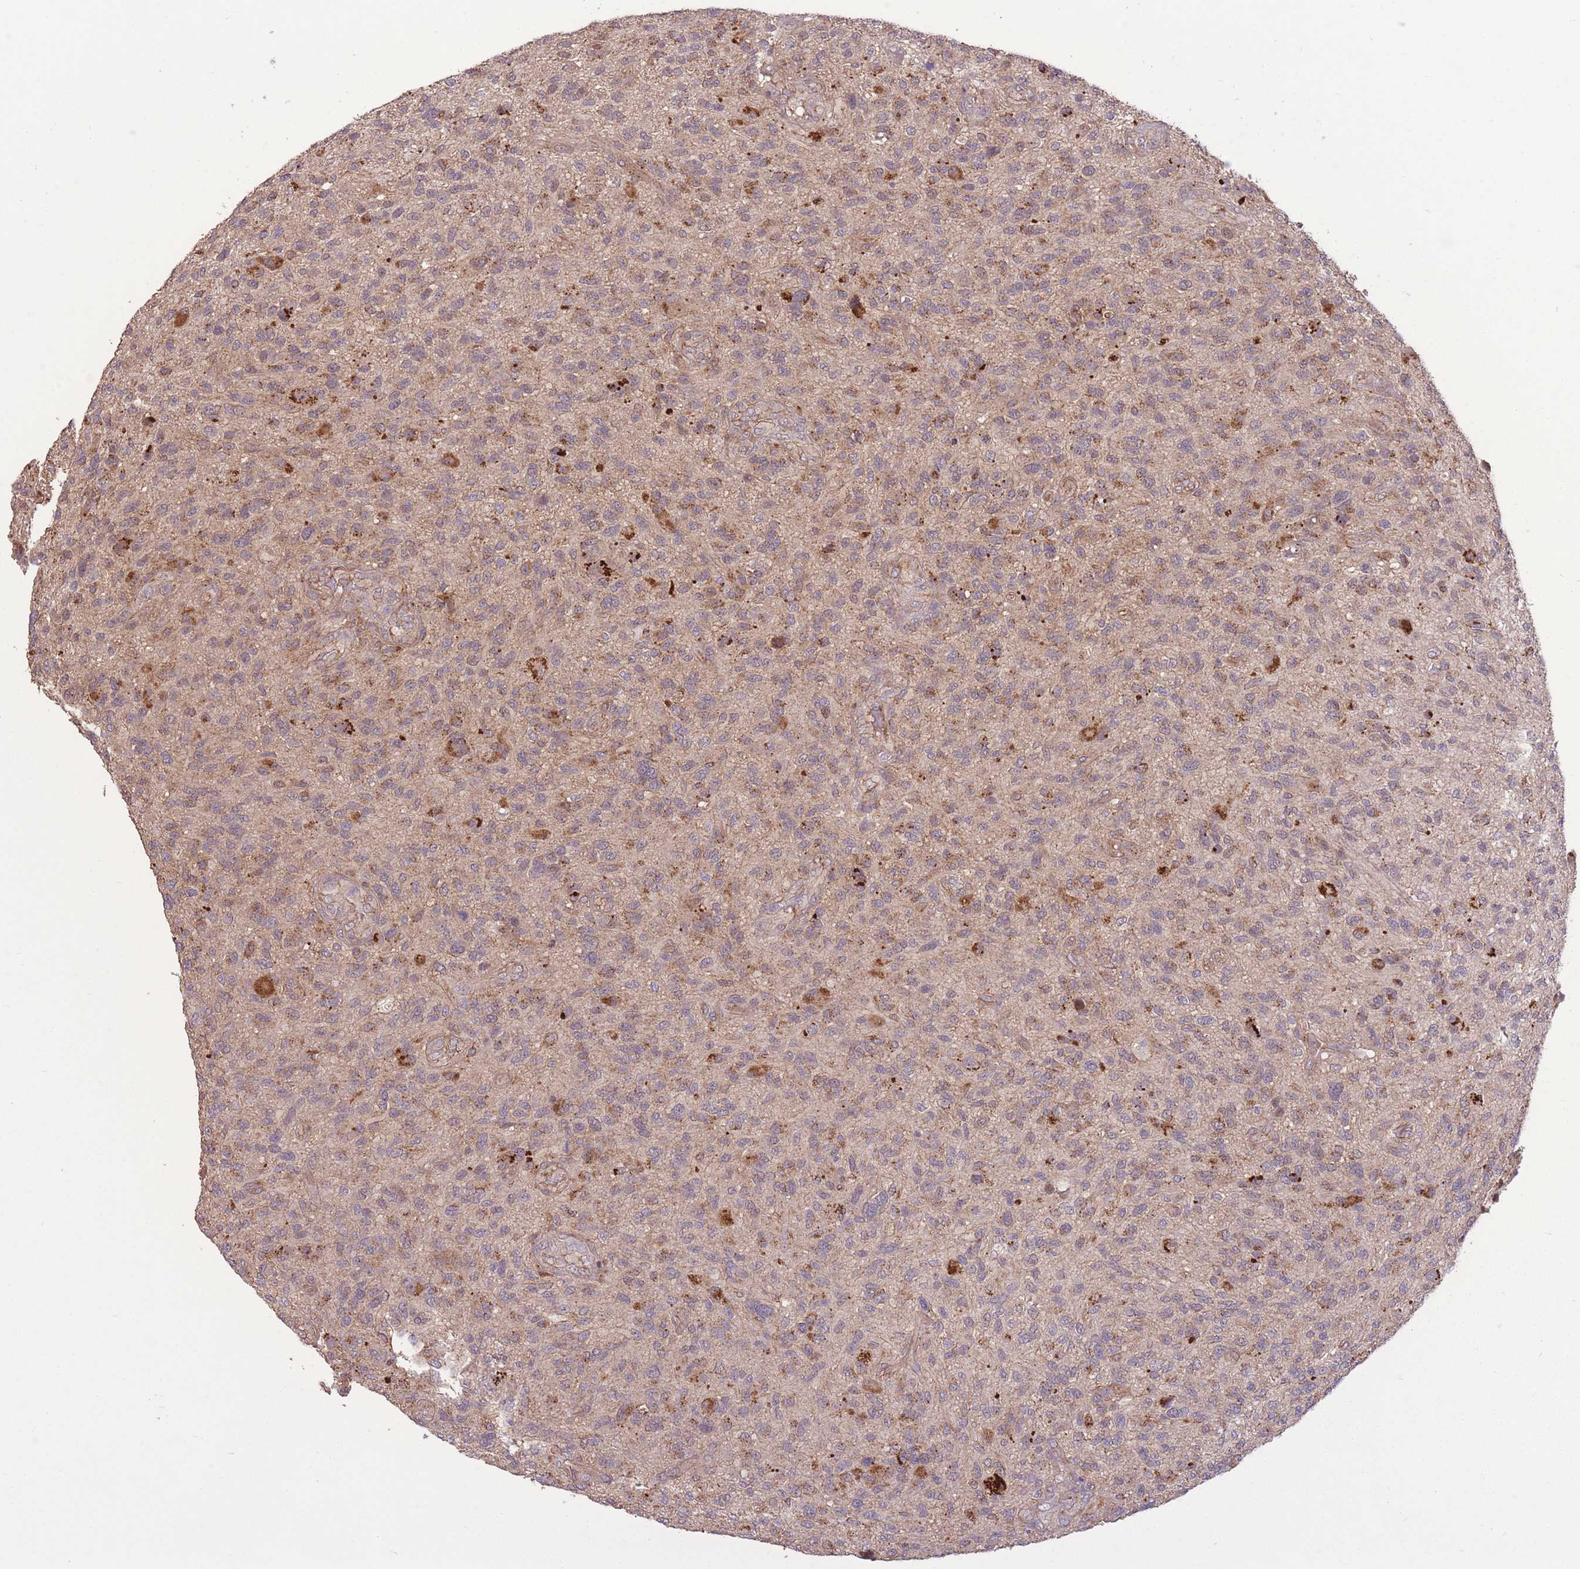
{"staining": {"intensity": "moderate", "quantity": "<25%", "location": "cytoplasmic/membranous"}, "tissue": "glioma", "cell_type": "Tumor cells", "image_type": "cancer", "snomed": [{"axis": "morphology", "description": "Glioma, malignant, High grade"}, {"axis": "topography", "description": "Brain"}], "caption": "Malignant glioma (high-grade) stained with a protein marker demonstrates moderate staining in tumor cells.", "gene": "POLR3F", "patient": {"sex": "male", "age": 47}}